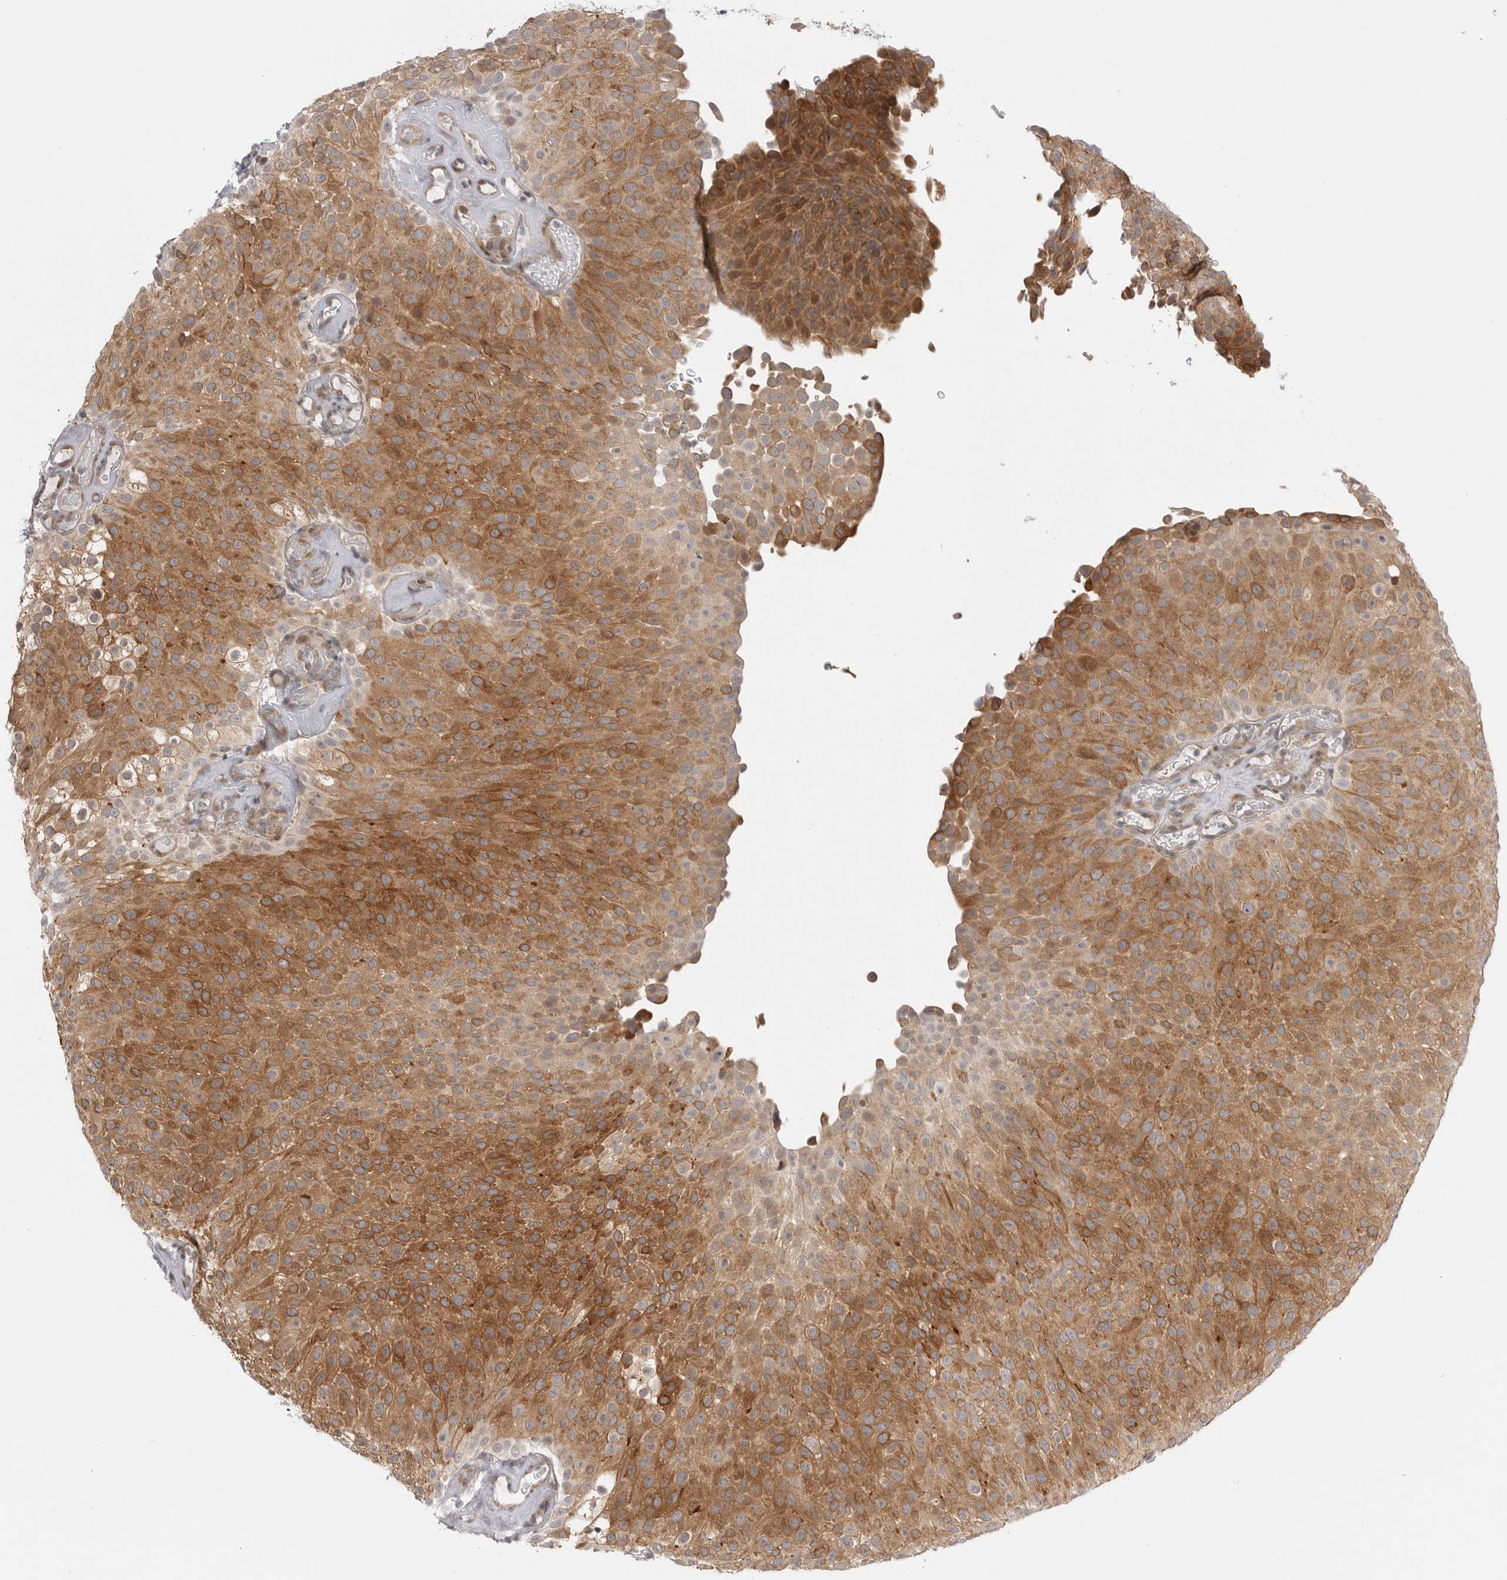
{"staining": {"intensity": "moderate", "quantity": ">75%", "location": "cytoplasmic/membranous"}, "tissue": "urothelial cancer", "cell_type": "Tumor cells", "image_type": "cancer", "snomed": [{"axis": "morphology", "description": "Urothelial carcinoma, Low grade"}, {"axis": "topography", "description": "Urinary bladder"}], "caption": "This is a photomicrograph of IHC staining of low-grade urothelial carcinoma, which shows moderate expression in the cytoplasmic/membranous of tumor cells.", "gene": "GGT6", "patient": {"sex": "male", "age": 78}}